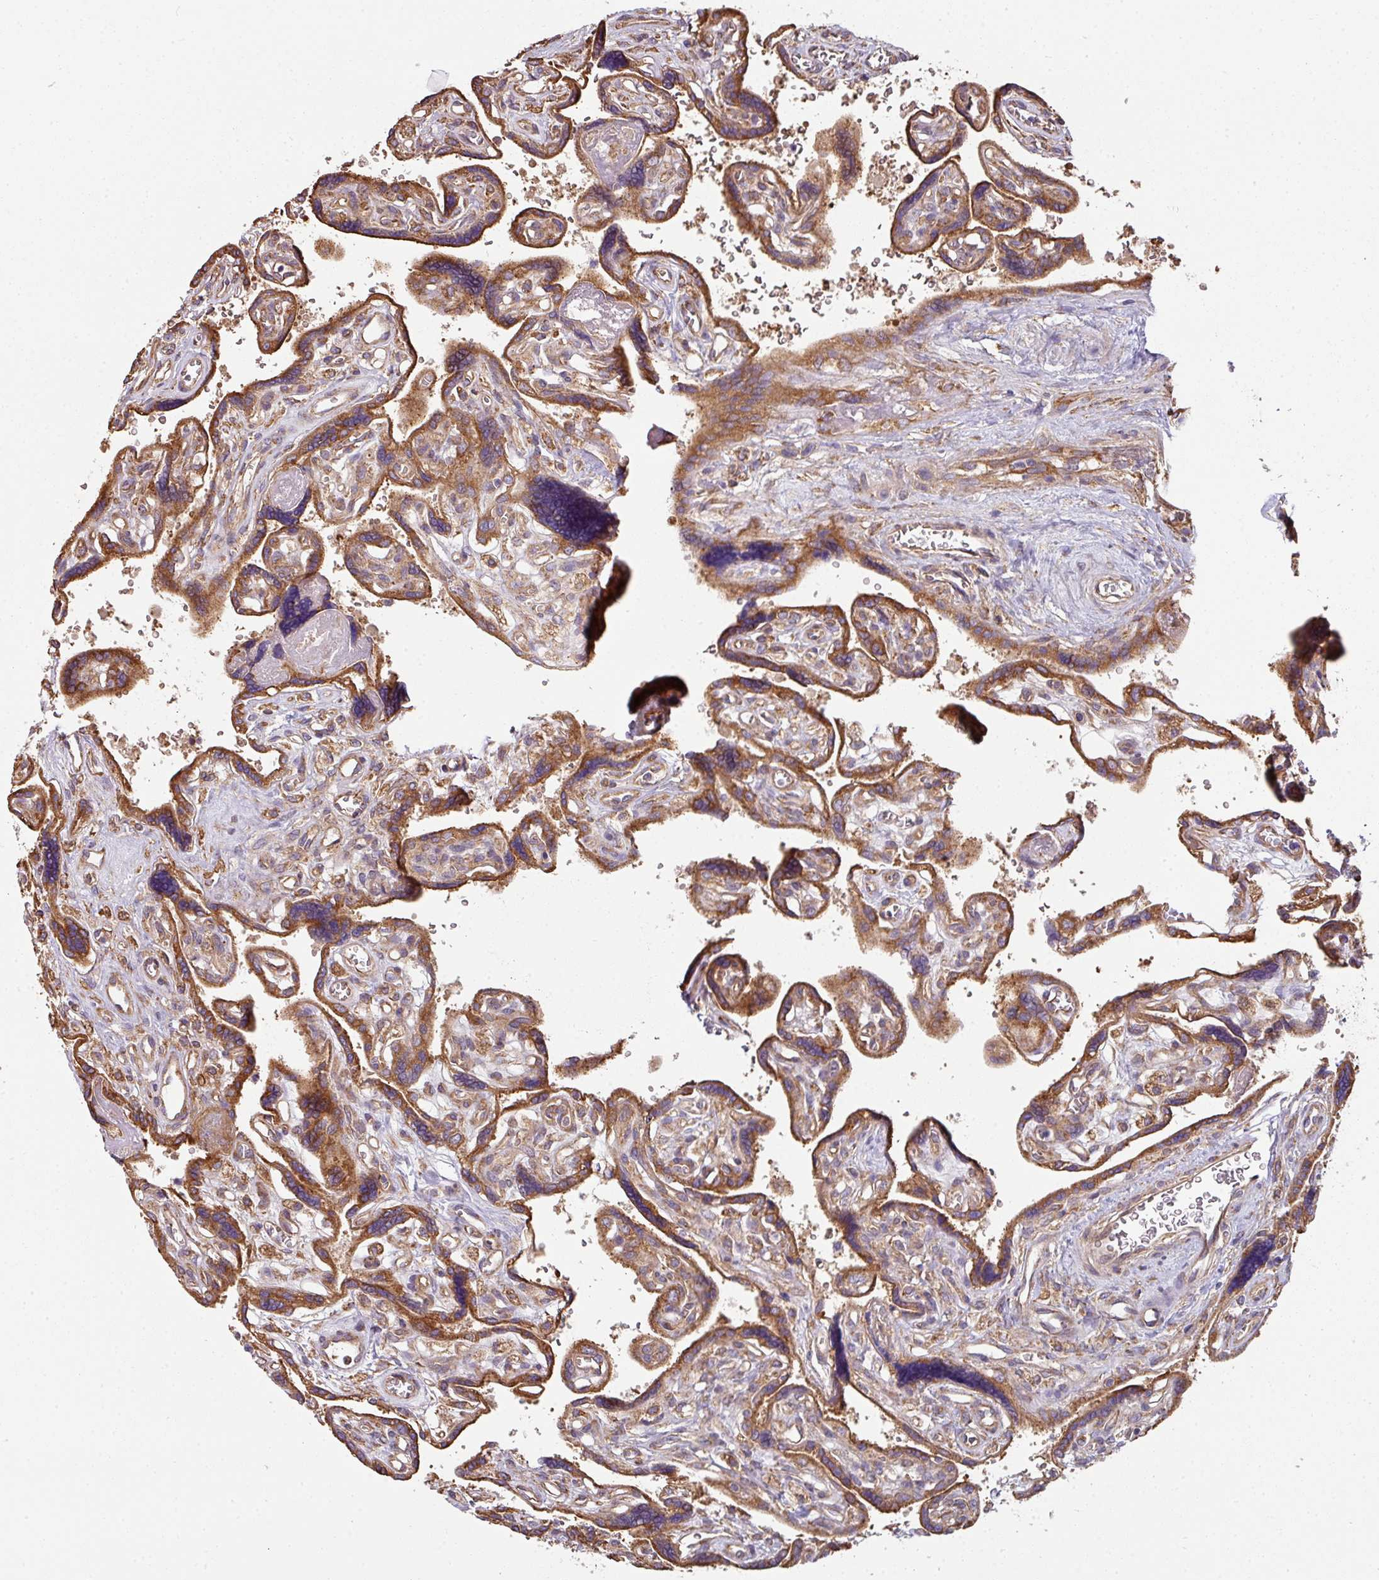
{"staining": {"intensity": "strong", "quantity": ">75%", "location": "cytoplasmic/membranous"}, "tissue": "placenta", "cell_type": "Decidual cells", "image_type": "normal", "snomed": [{"axis": "morphology", "description": "Normal tissue, NOS"}, {"axis": "topography", "description": "Placenta"}], "caption": "Unremarkable placenta exhibits strong cytoplasmic/membranous expression in about >75% of decidual cells, visualized by immunohistochemistry. (DAB = brown stain, brightfield microscopy at high magnification).", "gene": "FAT4", "patient": {"sex": "female", "age": 39}}